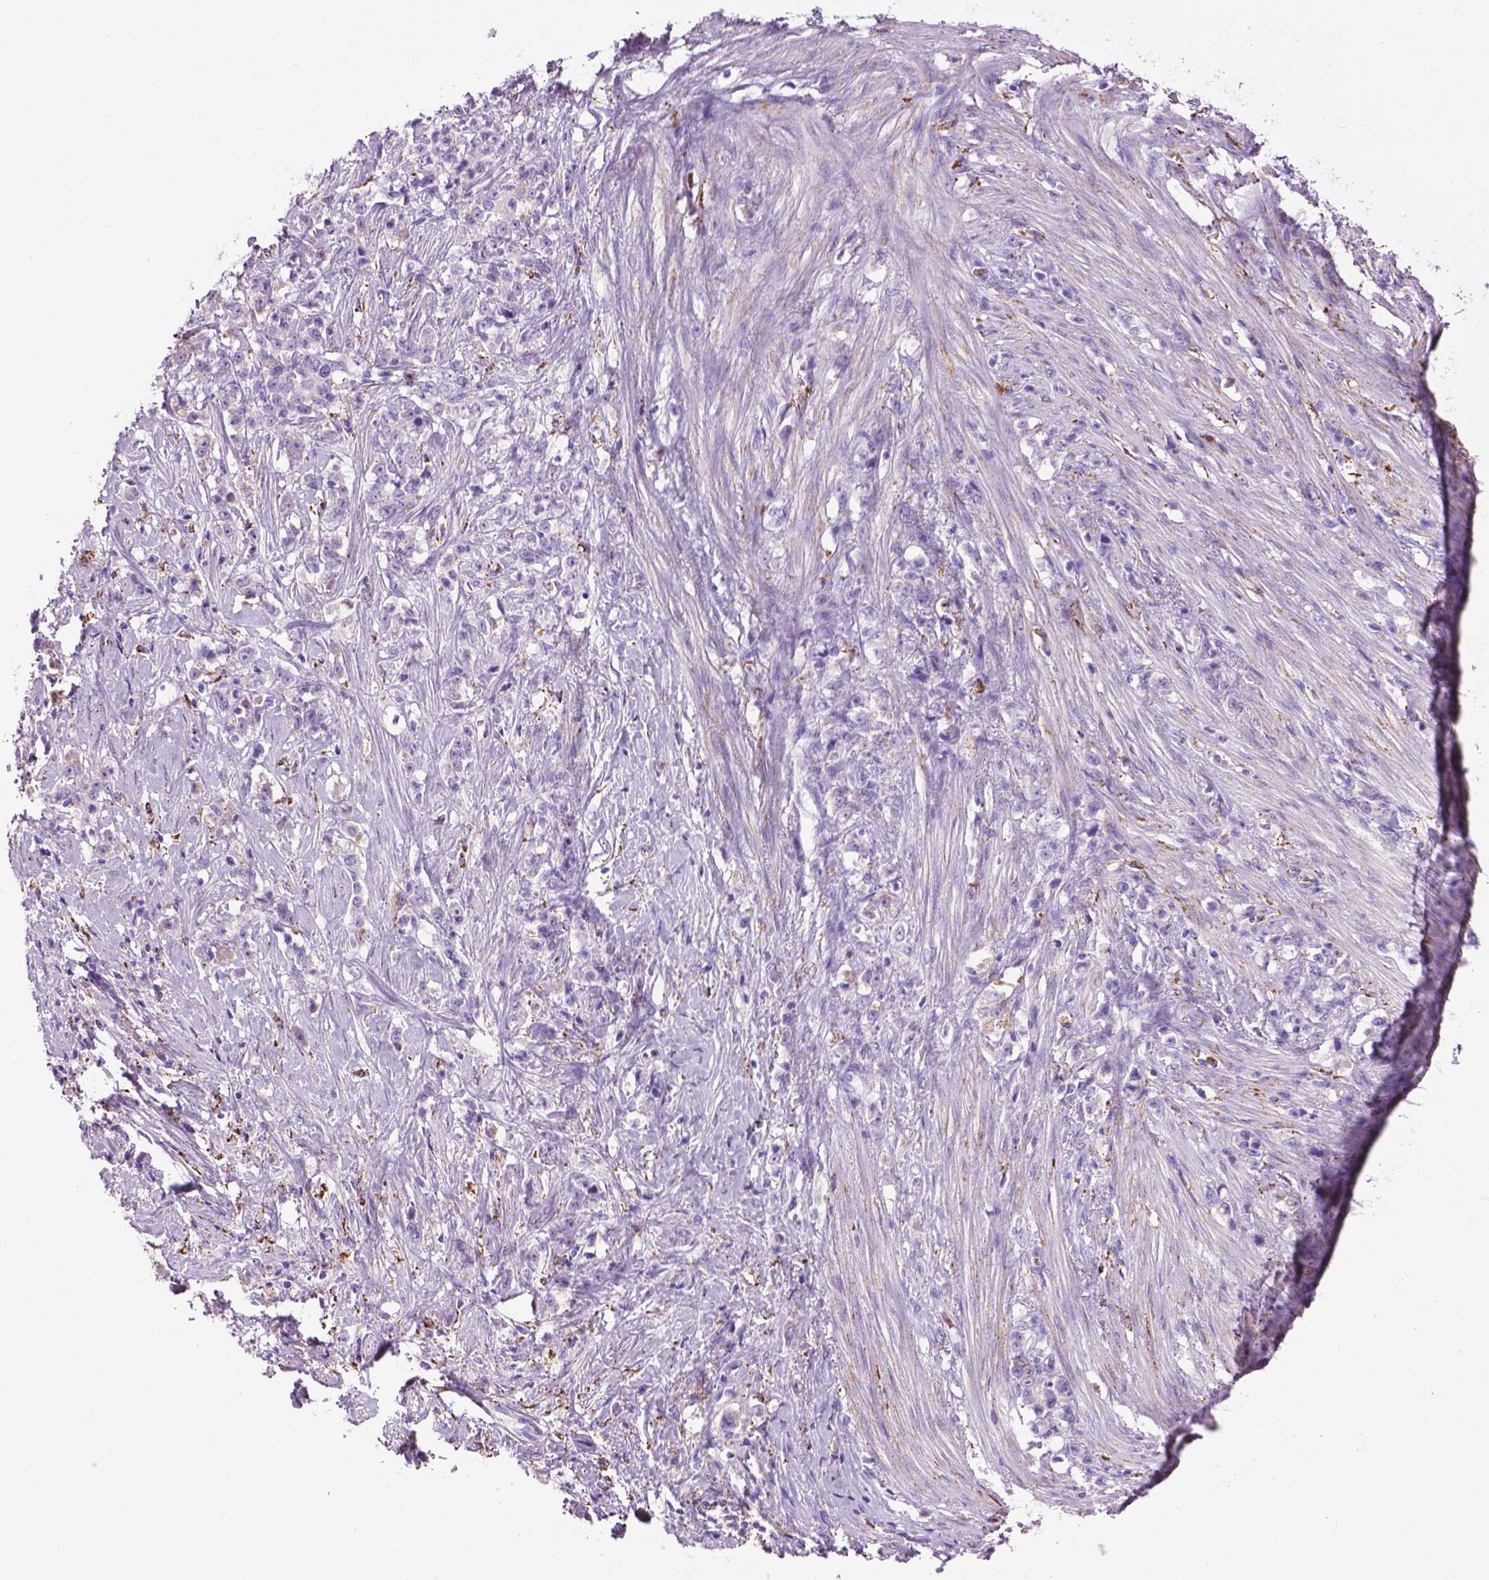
{"staining": {"intensity": "negative", "quantity": "none", "location": "none"}, "tissue": "stomach cancer", "cell_type": "Tumor cells", "image_type": "cancer", "snomed": [{"axis": "morphology", "description": "Adenocarcinoma, NOS"}, {"axis": "topography", "description": "Stomach, lower"}], "caption": "DAB (3,3'-diaminobenzidine) immunohistochemical staining of stomach cancer exhibits no significant staining in tumor cells.", "gene": "TMEM132E", "patient": {"sex": "male", "age": 88}}